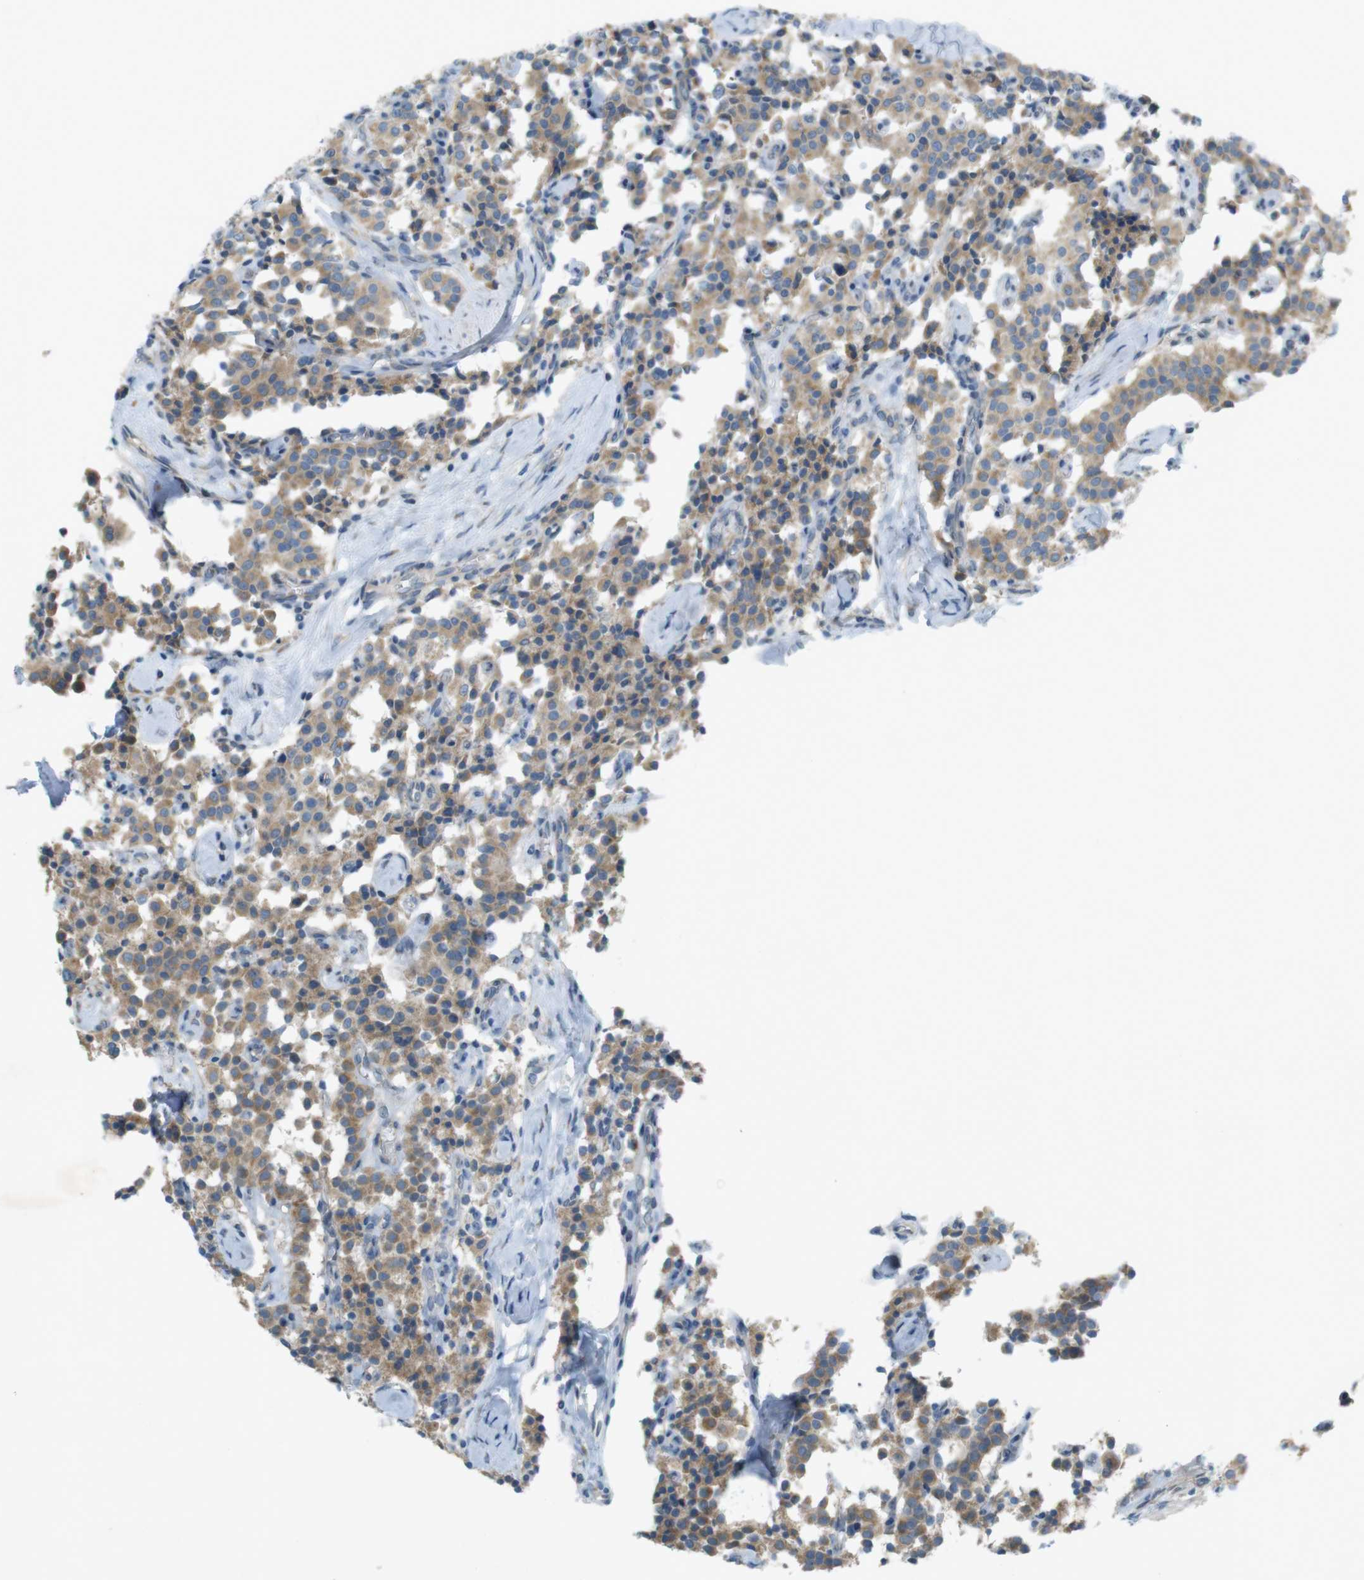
{"staining": {"intensity": "moderate", "quantity": ">75%", "location": "cytoplasmic/membranous"}, "tissue": "carcinoid", "cell_type": "Tumor cells", "image_type": "cancer", "snomed": [{"axis": "morphology", "description": "Carcinoid, malignant, NOS"}, {"axis": "topography", "description": "Lung"}], "caption": "Immunohistochemical staining of malignant carcinoid displays medium levels of moderate cytoplasmic/membranous expression in about >75% of tumor cells. The protein is shown in brown color, while the nuclei are stained blue.", "gene": "TMEM41B", "patient": {"sex": "male", "age": 30}}